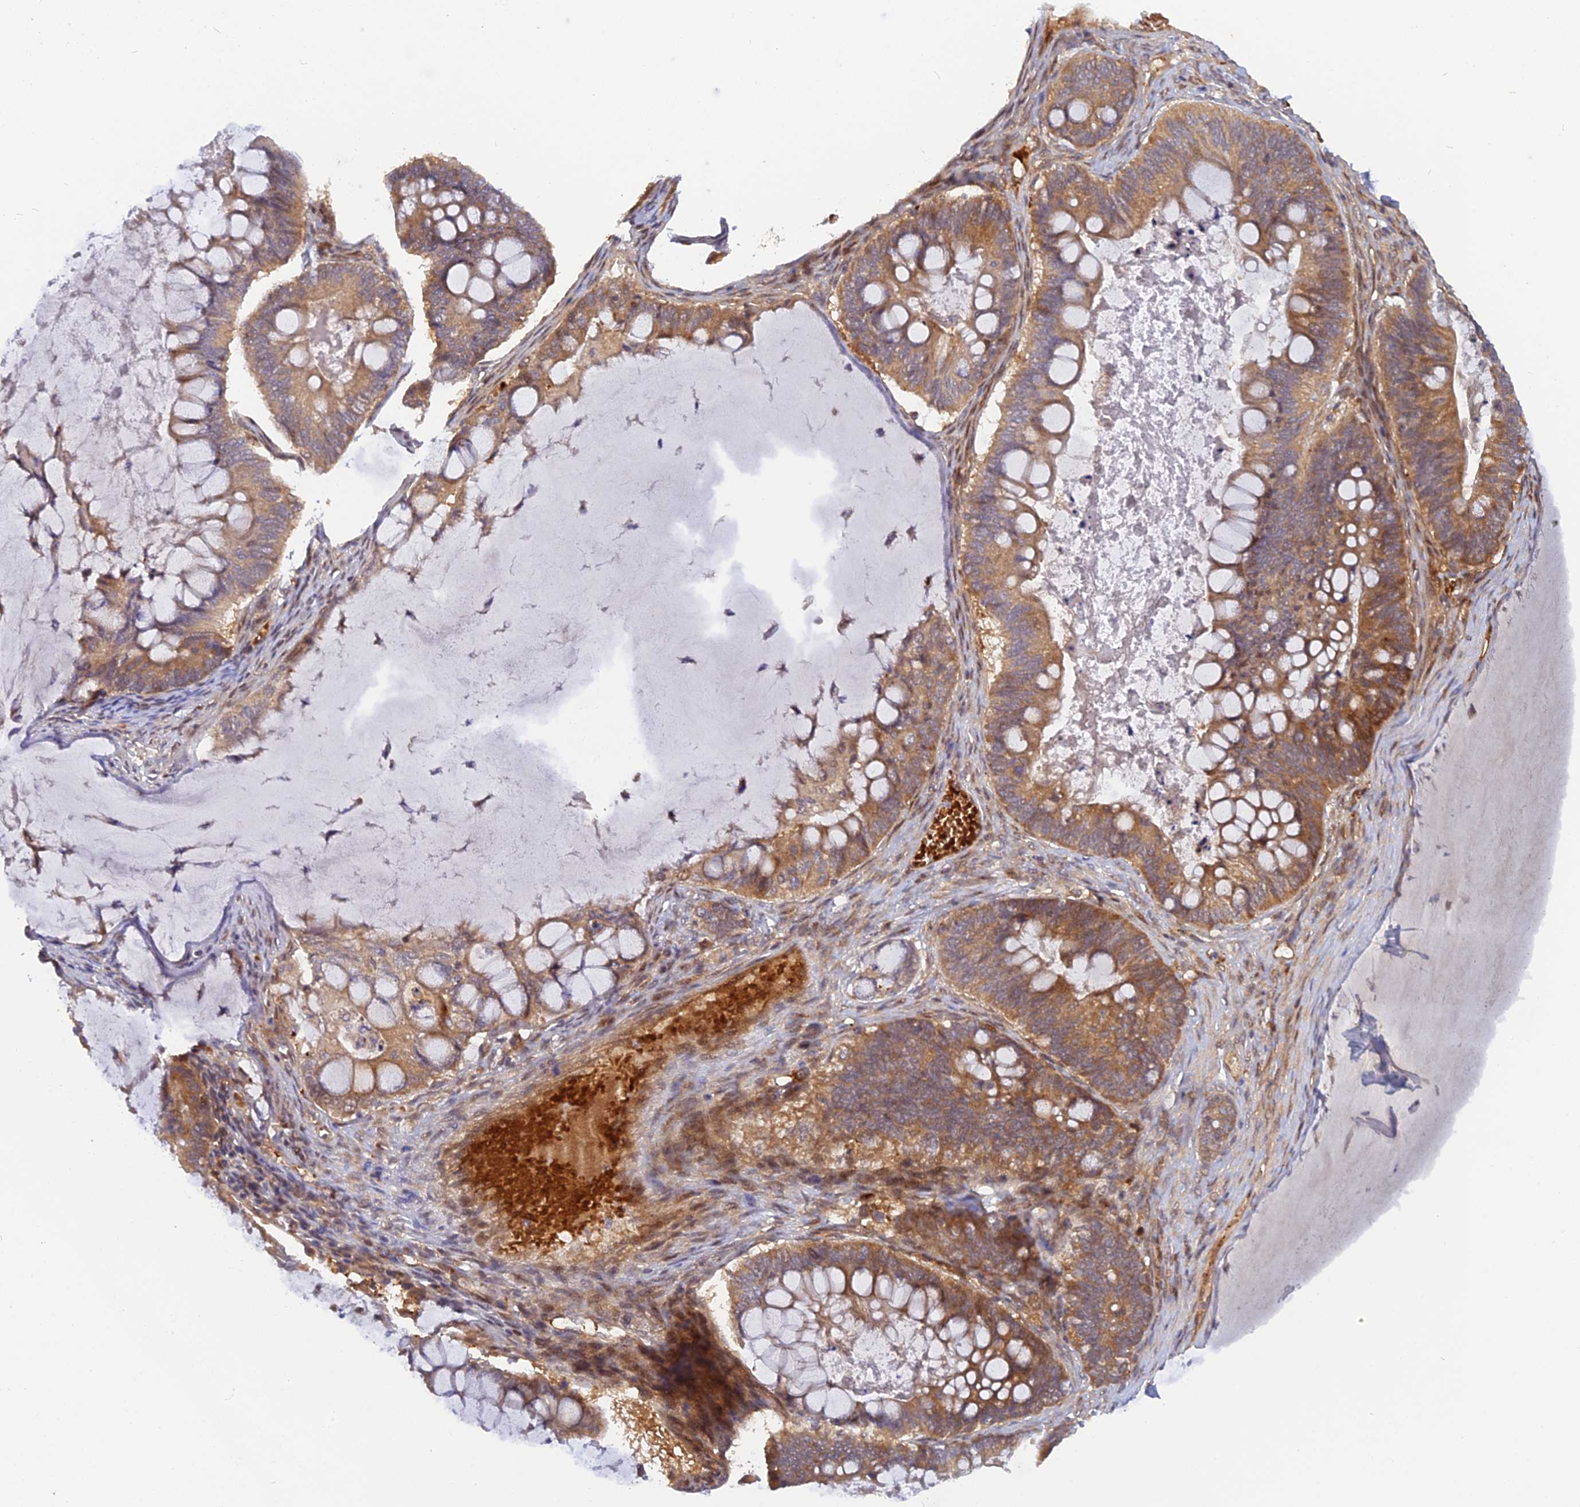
{"staining": {"intensity": "moderate", "quantity": ">75%", "location": "cytoplasmic/membranous"}, "tissue": "ovarian cancer", "cell_type": "Tumor cells", "image_type": "cancer", "snomed": [{"axis": "morphology", "description": "Cystadenocarcinoma, mucinous, NOS"}, {"axis": "topography", "description": "Ovary"}], "caption": "Immunohistochemical staining of human mucinous cystadenocarcinoma (ovarian) exhibits medium levels of moderate cytoplasmic/membranous positivity in about >75% of tumor cells.", "gene": "ARL2BP", "patient": {"sex": "female", "age": 61}}